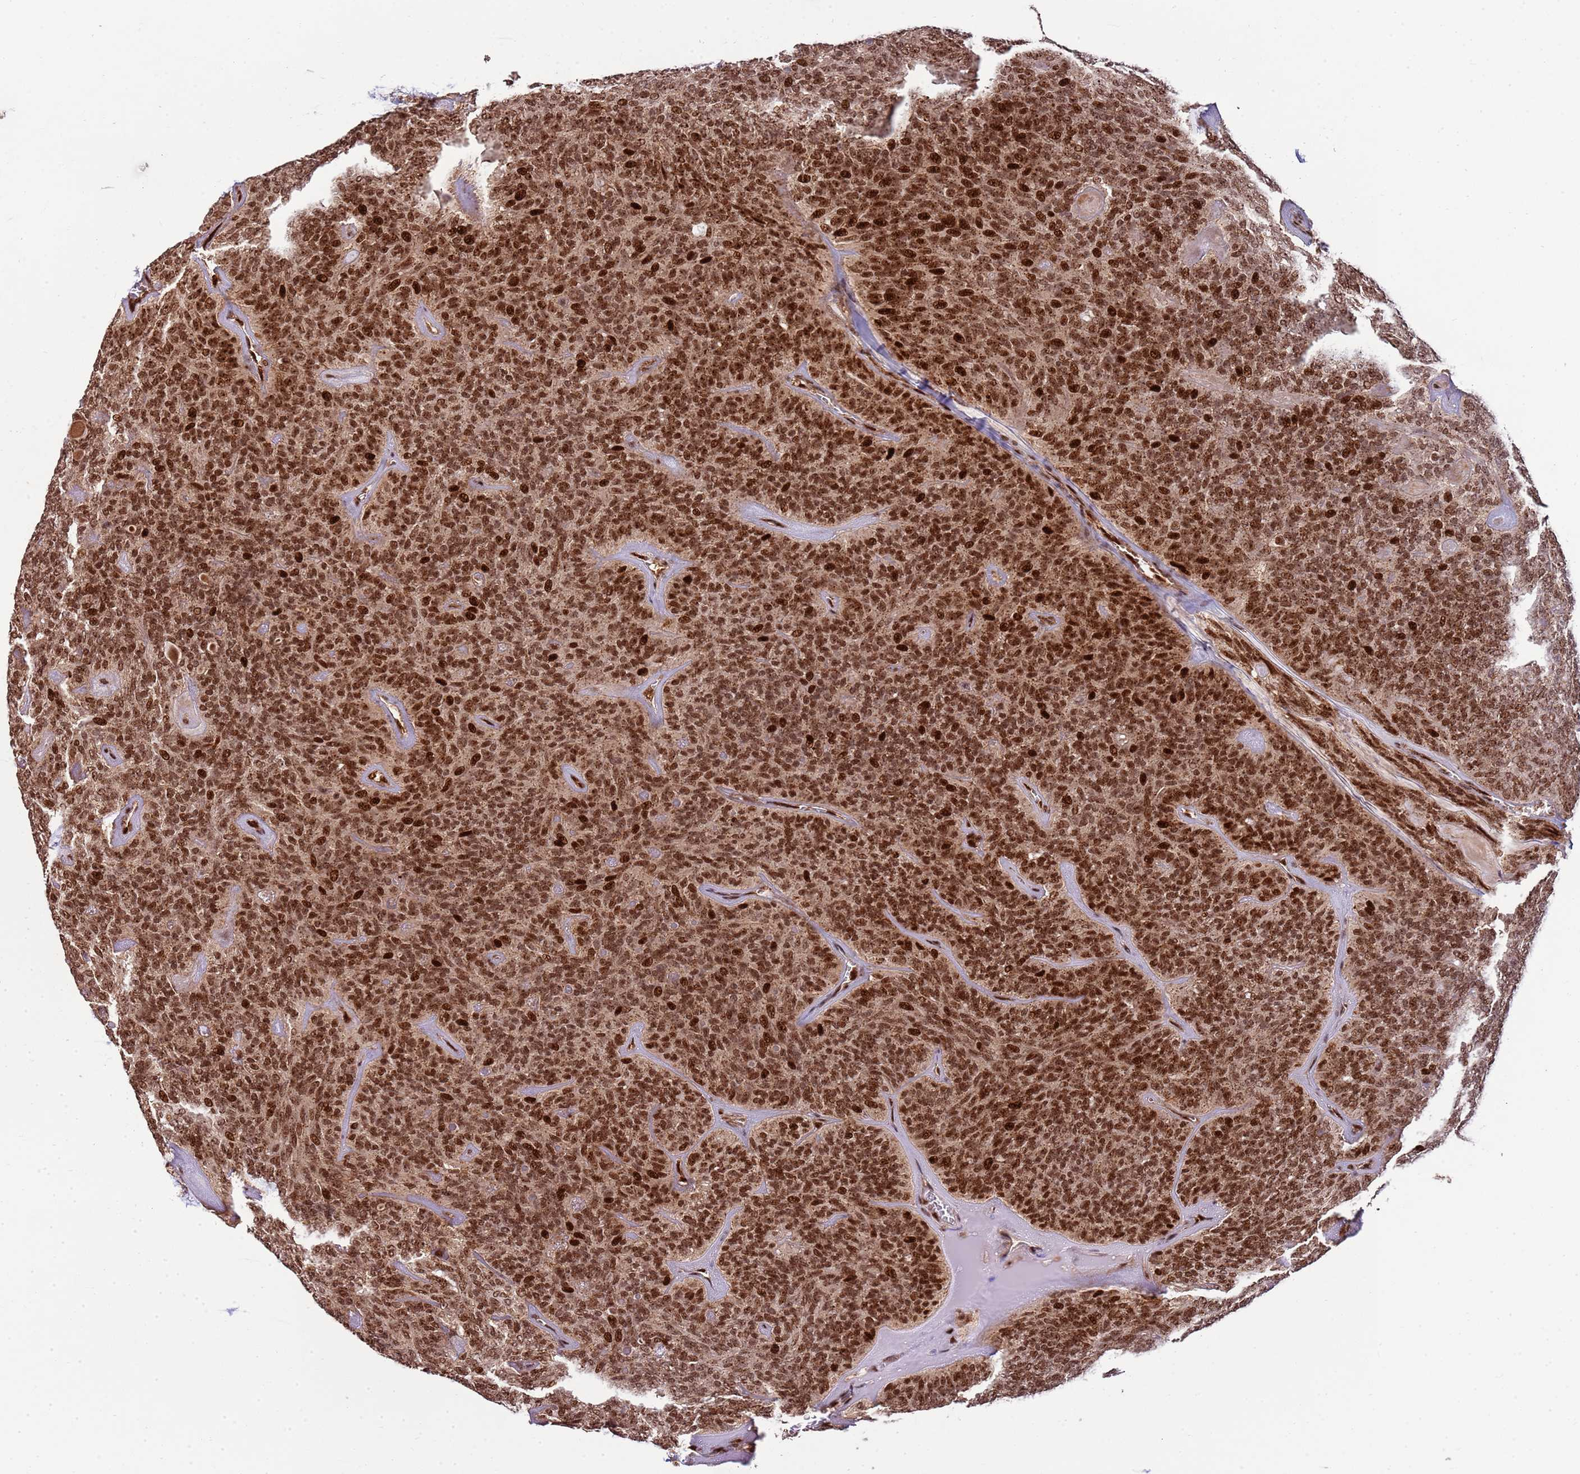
{"staining": {"intensity": "strong", "quantity": ">75%", "location": "cytoplasmic/membranous,nuclear"}, "tissue": "head and neck cancer", "cell_type": "Tumor cells", "image_type": "cancer", "snomed": [{"axis": "morphology", "description": "Adenocarcinoma, NOS"}, {"axis": "topography", "description": "Head-Neck"}], "caption": "An image of human head and neck cancer stained for a protein displays strong cytoplasmic/membranous and nuclear brown staining in tumor cells. The staining was performed using DAB, with brown indicating positive protein expression. Nuclei are stained blue with hematoxylin.", "gene": "PEX14", "patient": {"sex": "male", "age": 66}}